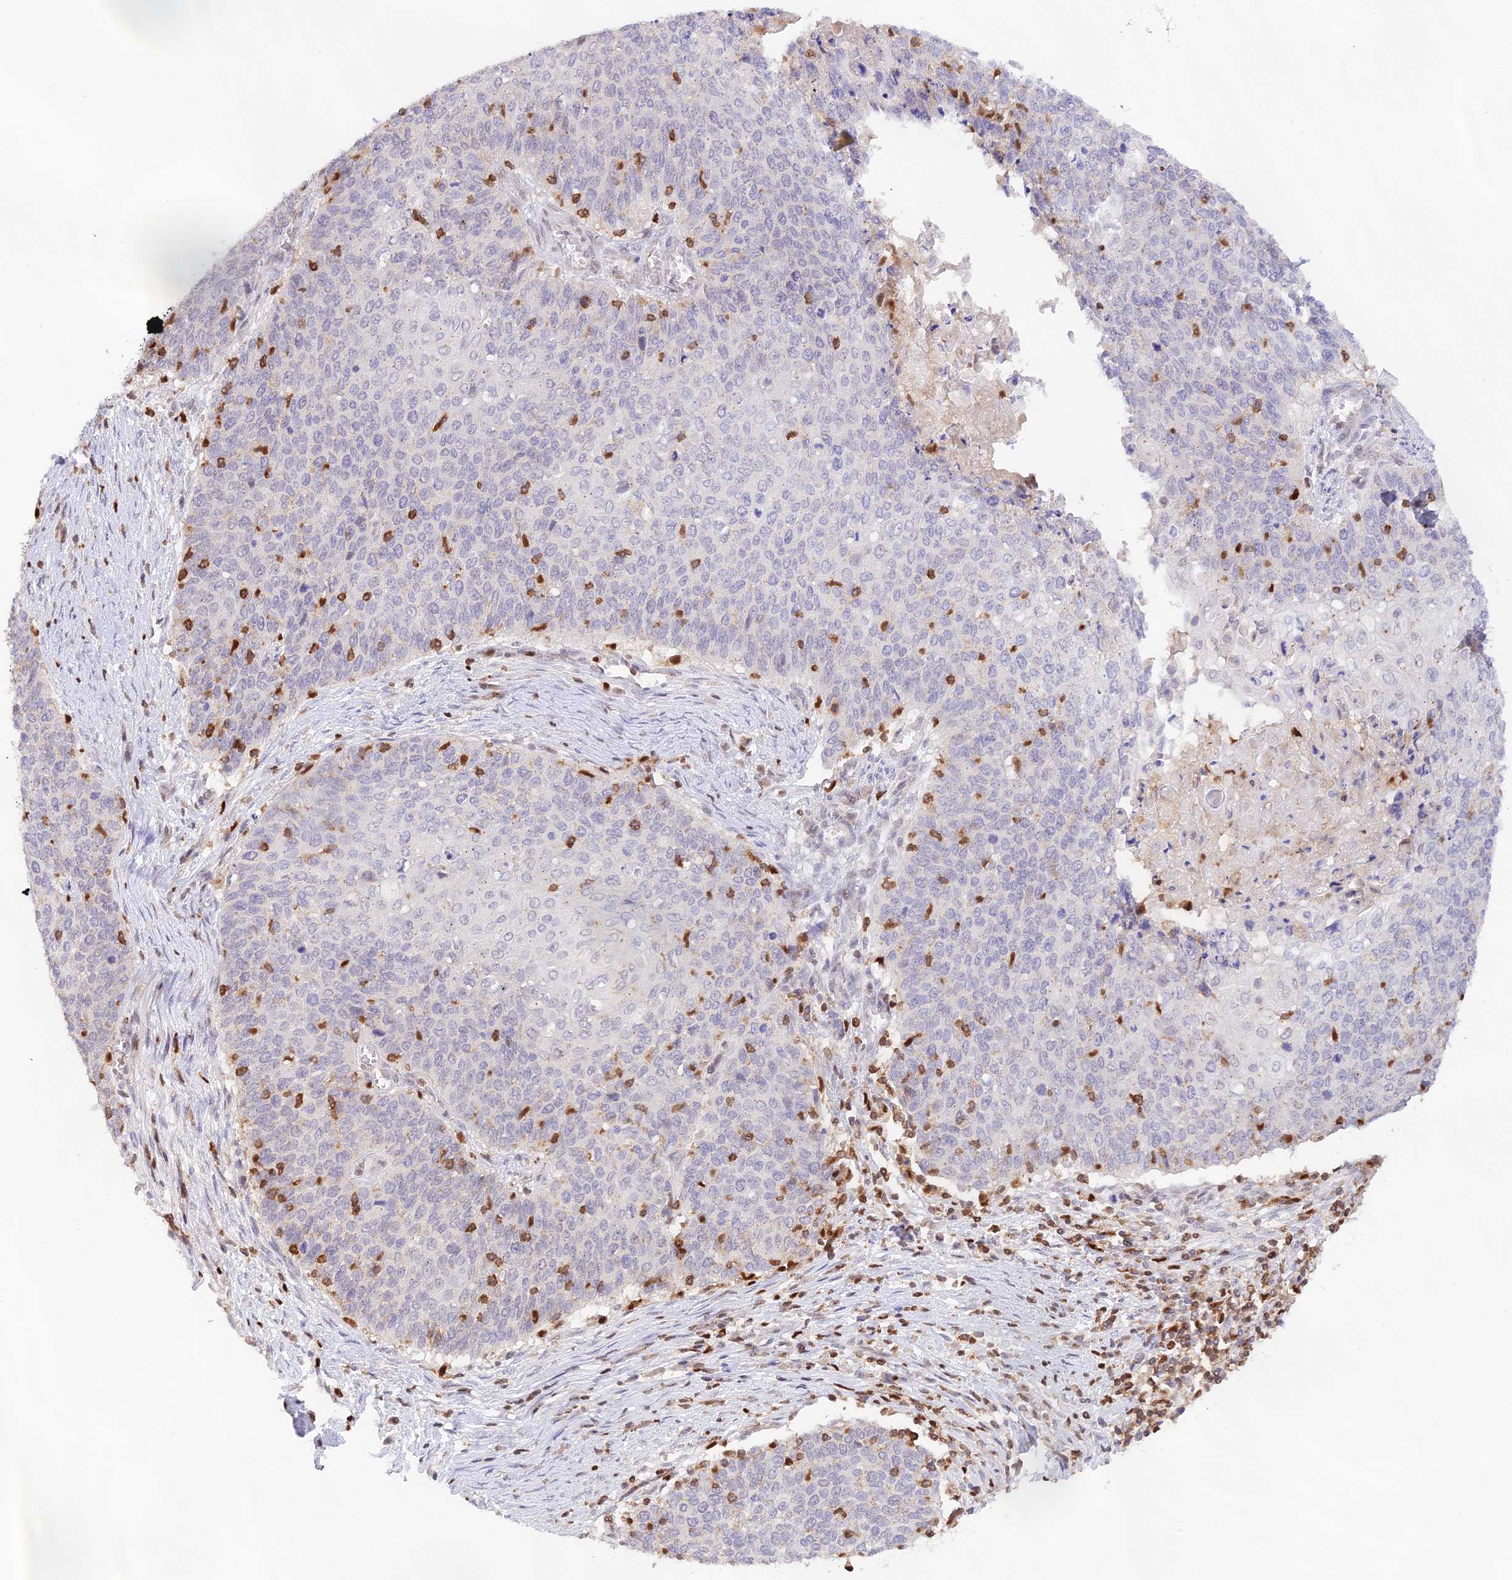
{"staining": {"intensity": "negative", "quantity": "none", "location": "none"}, "tissue": "cervical cancer", "cell_type": "Tumor cells", "image_type": "cancer", "snomed": [{"axis": "morphology", "description": "Squamous cell carcinoma, NOS"}, {"axis": "topography", "description": "Cervix"}], "caption": "Tumor cells are negative for protein expression in human cervical cancer.", "gene": "DENND1C", "patient": {"sex": "female", "age": 39}}